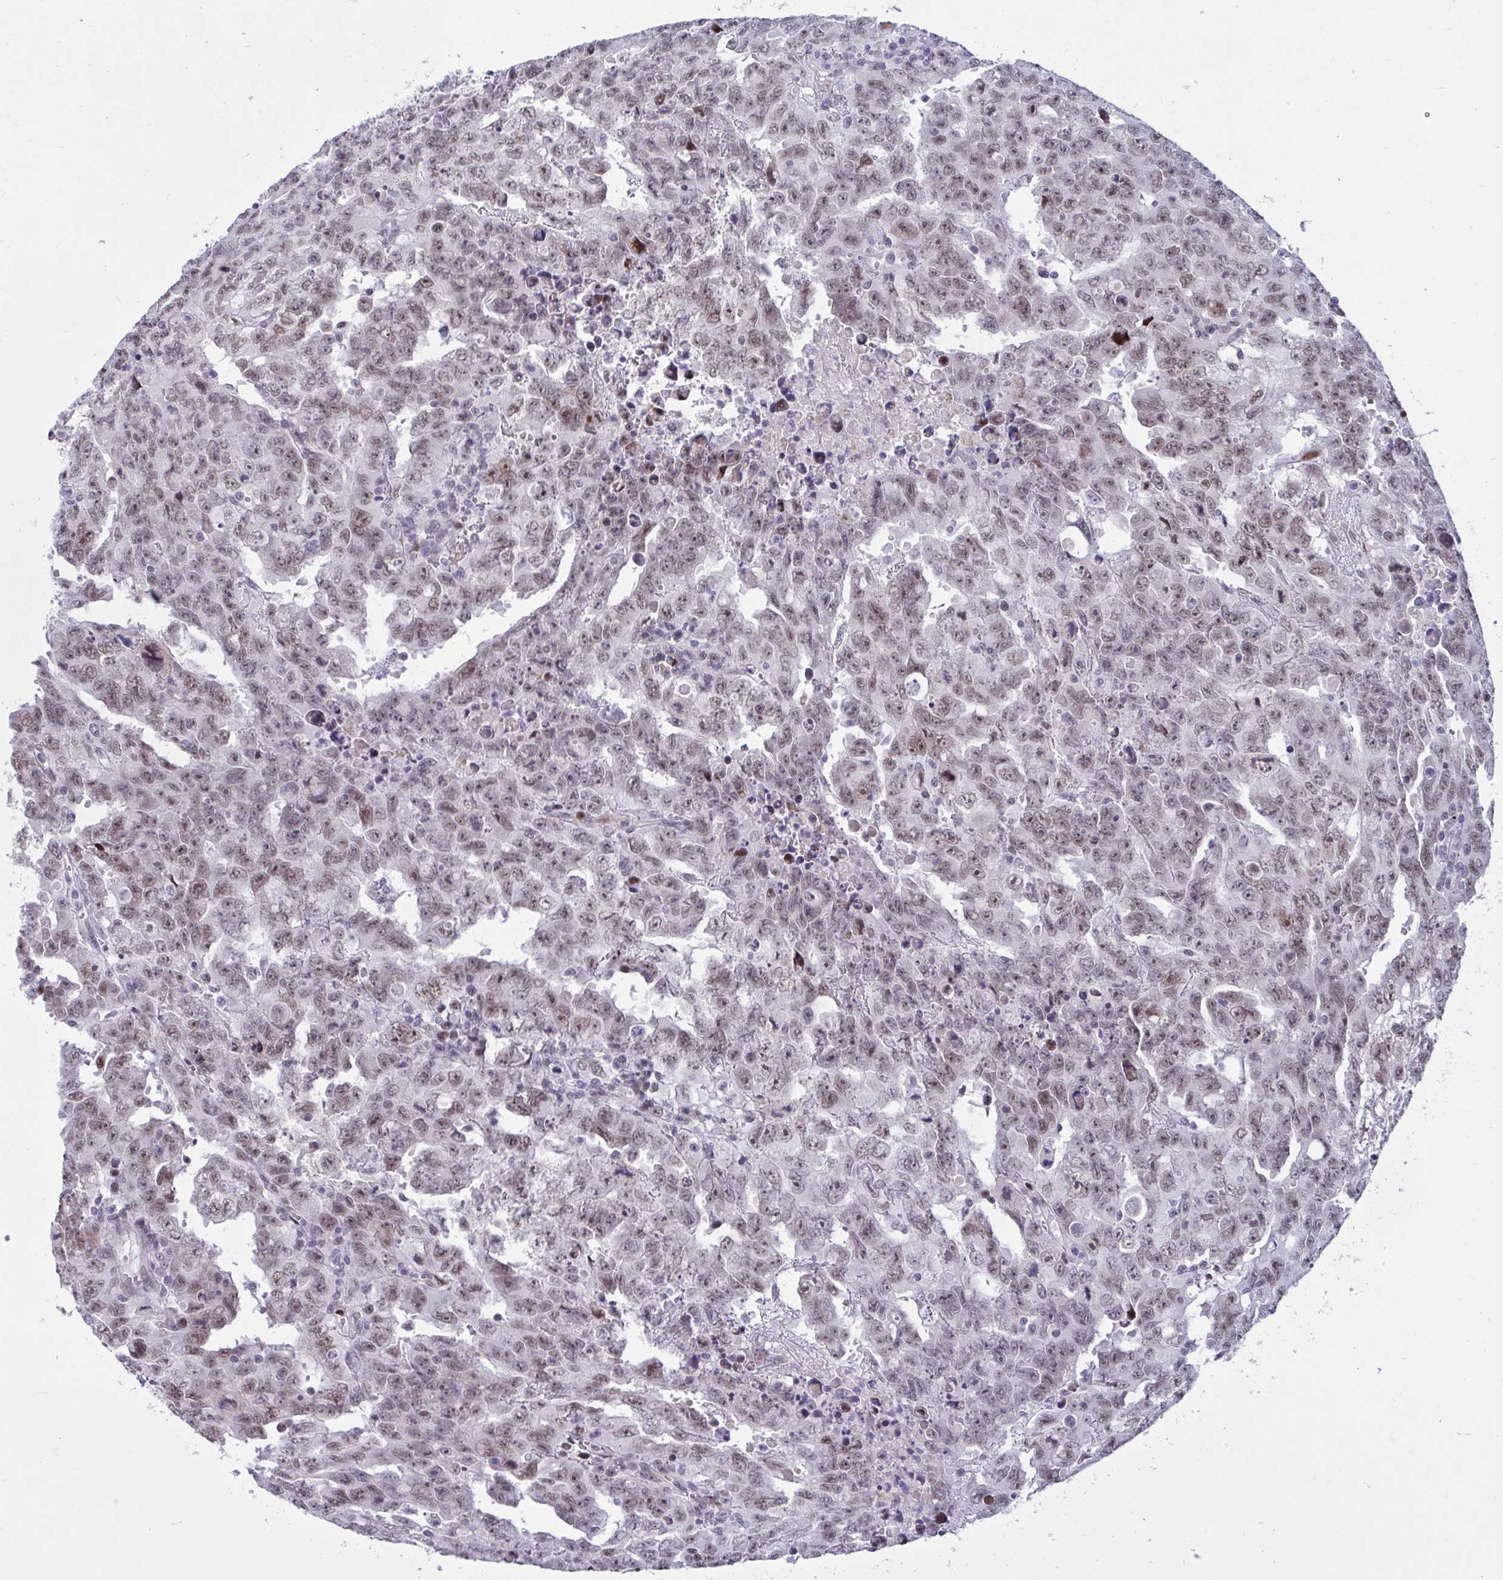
{"staining": {"intensity": "moderate", "quantity": ">75%", "location": "nuclear"}, "tissue": "testis cancer", "cell_type": "Tumor cells", "image_type": "cancer", "snomed": [{"axis": "morphology", "description": "Carcinoma, Embryonal, NOS"}, {"axis": "topography", "description": "Testis"}], "caption": "Immunohistochemistry histopathology image of testis cancer stained for a protein (brown), which shows medium levels of moderate nuclear staining in about >75% of tumor cells.", "gene": "RBL1", "patient": {"sex": "male", "age": 24}}